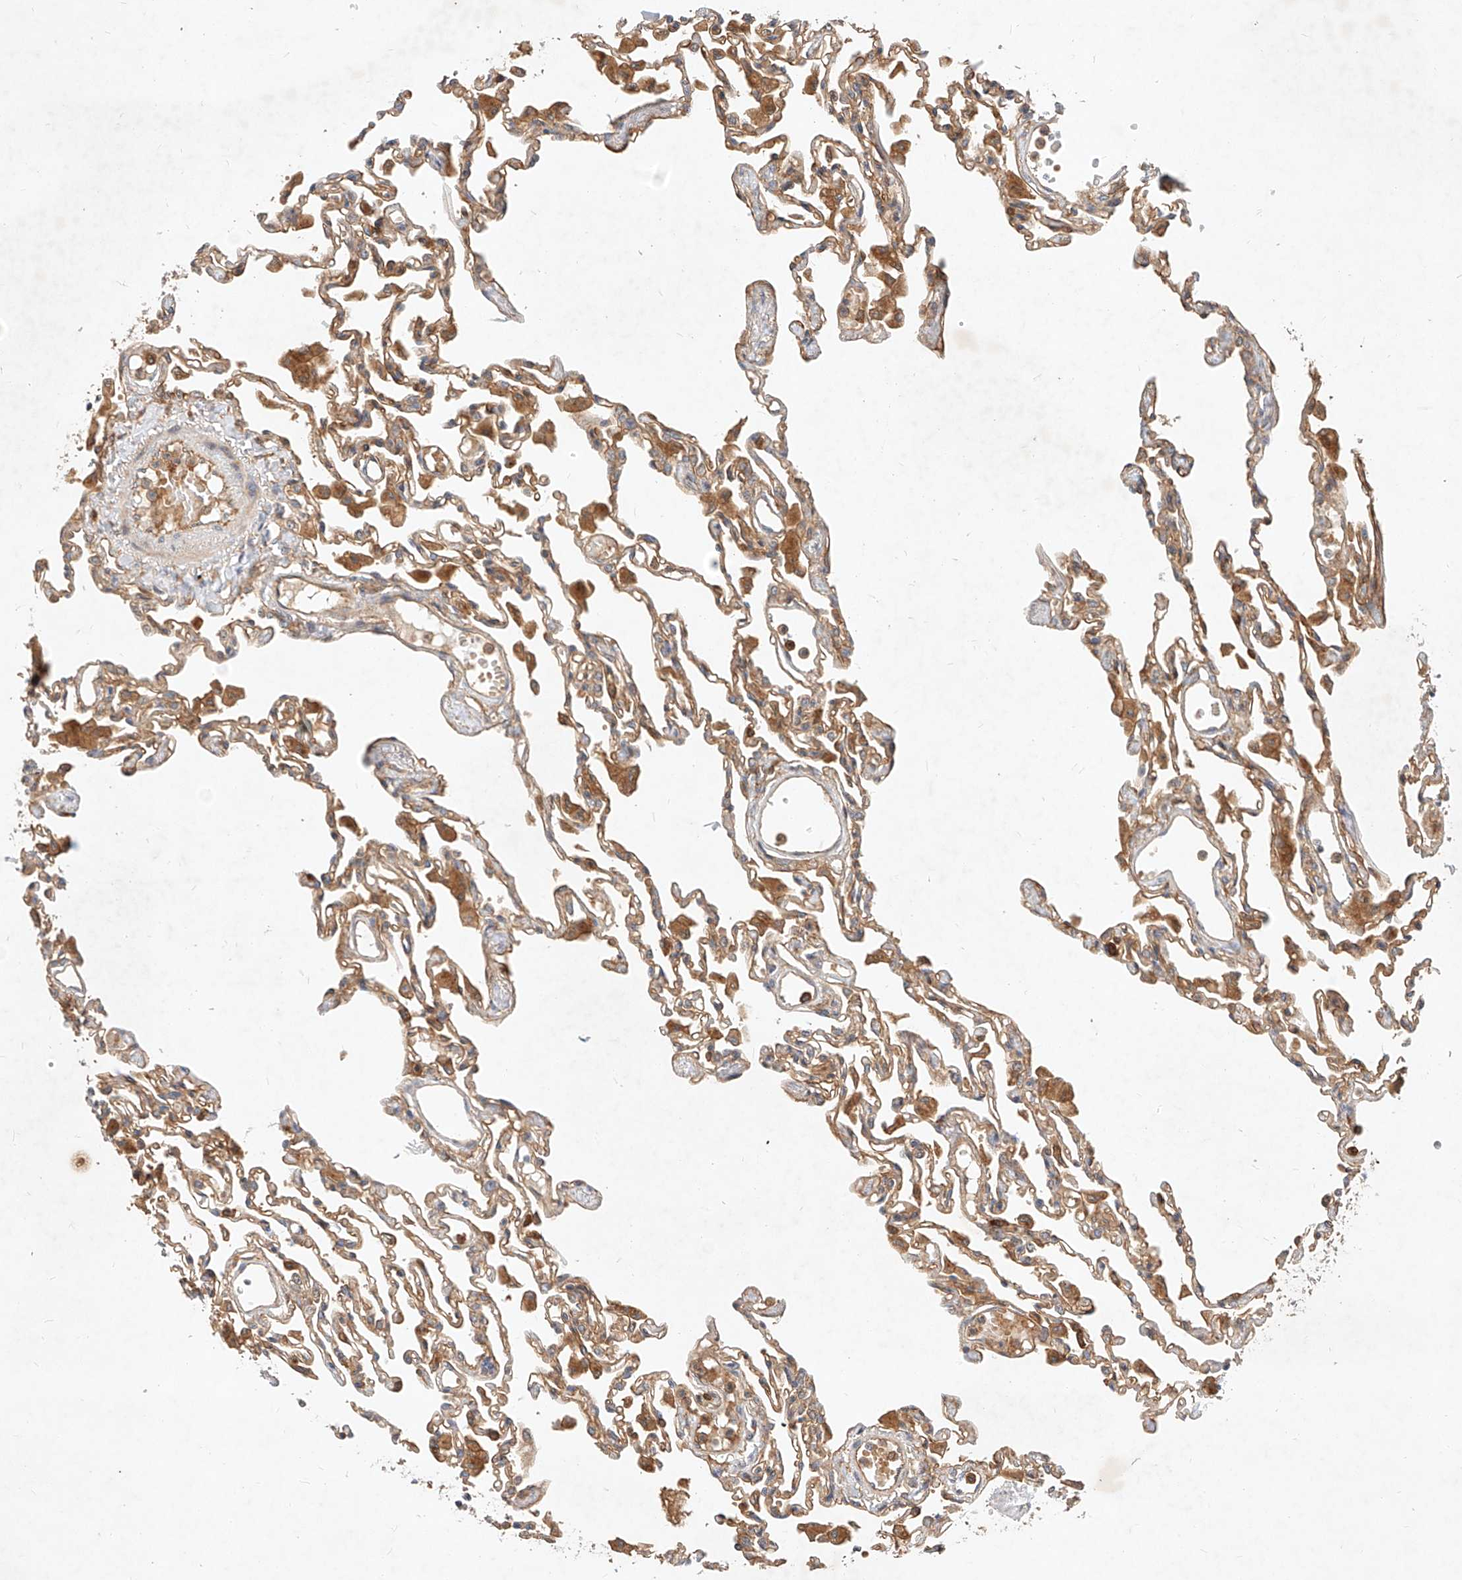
{"staining": {"intensity": "moderate", "quantity": ">75%", "location": "cytoplasmic/membranous"}, "tissue": "lung", "cell_type": "Alveolar cells", "image_type": "normal", "snomed": [{"axis": "morphology", "description": "Normal tissue, NOS"}, {"axis": "topography", "description": "Bronchus"}, {"axis": "topography", "description": "Lung"}], "caption": "A high-resolution image shows immunohistochemistry (IHC) staining of unremarkable lung, which displays moderate cytoplasmic/membranous positivity in approximately >75% of alveolar cells.", "gene": "NFAM1", "patient": {"sex": "female", "age": 49}}